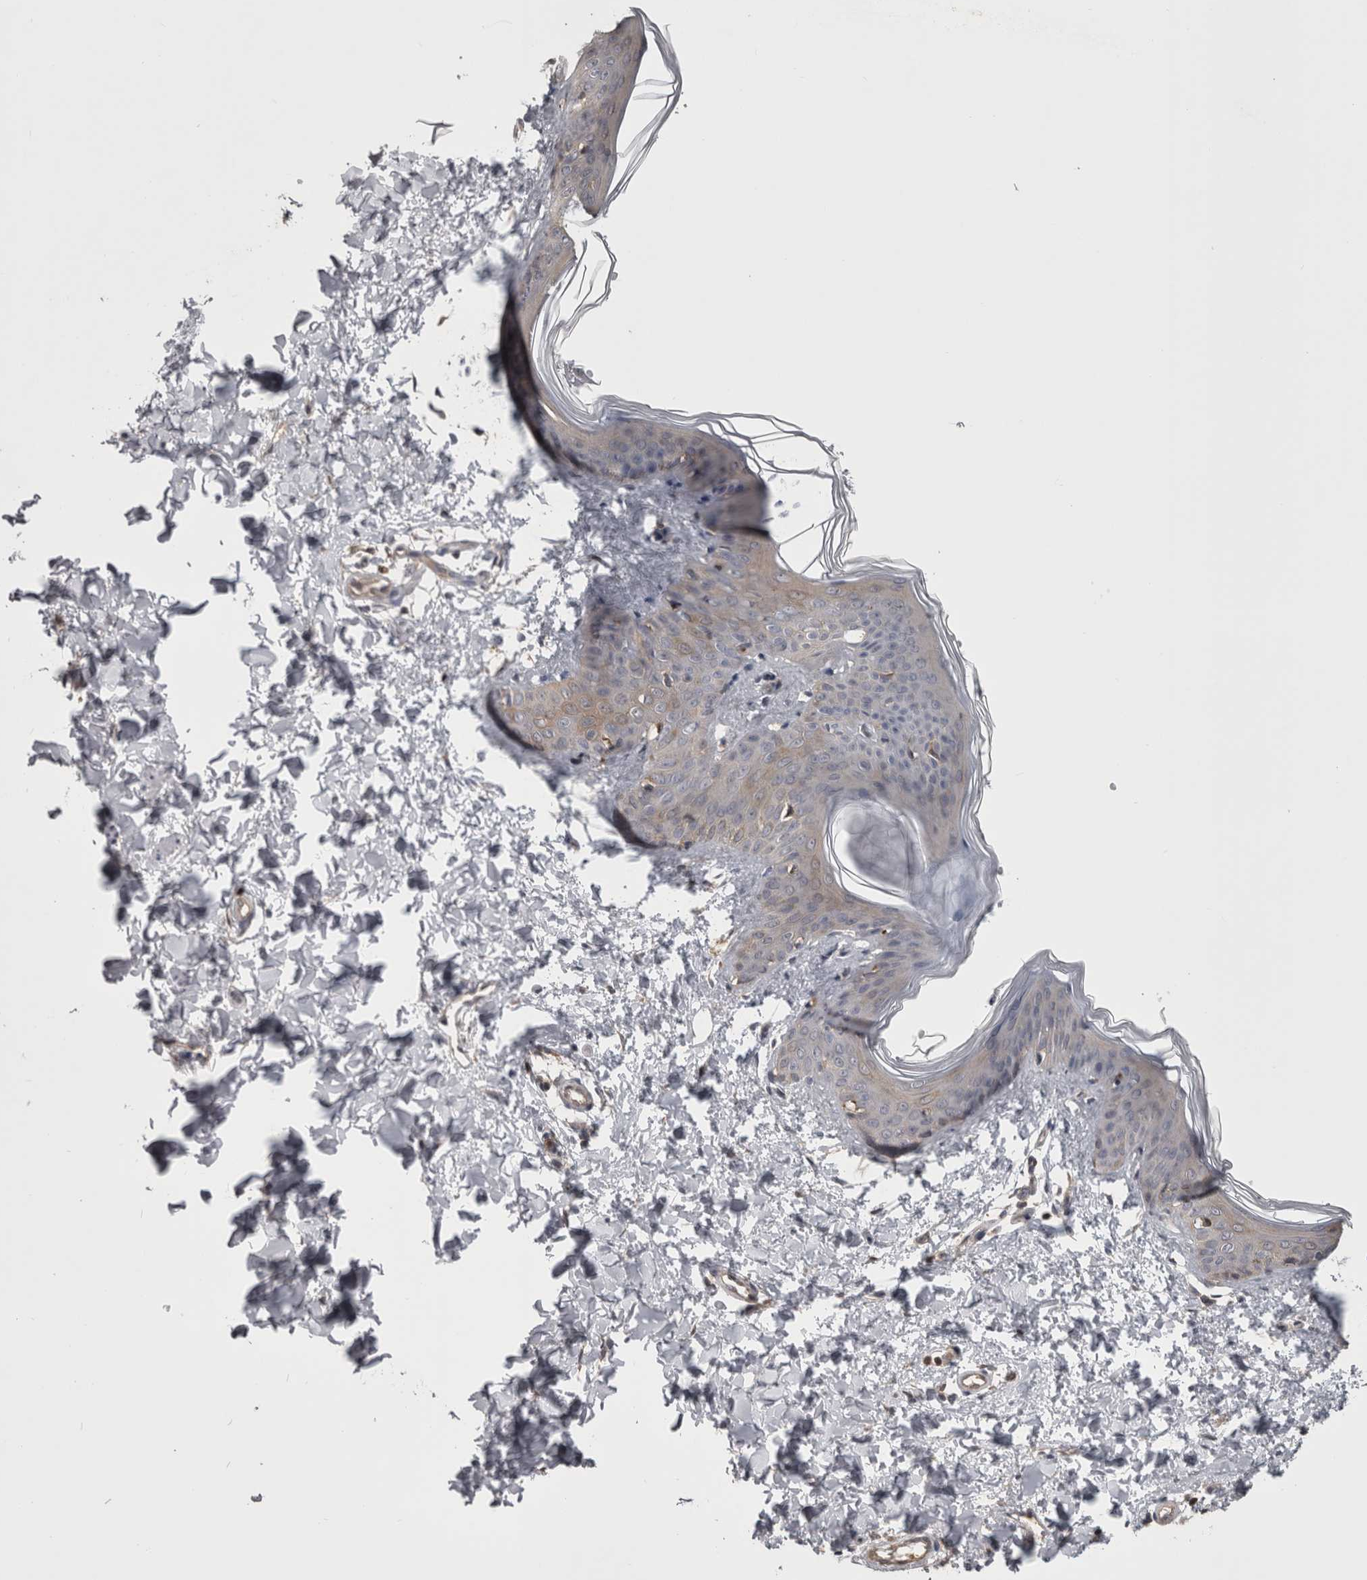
{"staining": {"intensity": "negative", "quantity": "none", "location": "none"}, "tissue": "skin", "cell_type": "Fibroblasts", "image_type": "normal", "snomed": [{"axis": "morphology", "description": "Normal tissue, NOS"}, {"axis": "topography", "description": "Skin"}], "caption": "IHC of benign skin shows no expression in fibroblasts. (DAB (3,3'-diaminobenzidine) immunohistochemistry visualized using brightfield microscopy, high magnification).", "gene": "APRT", "patient": {"sex": "female", "age": 17}}